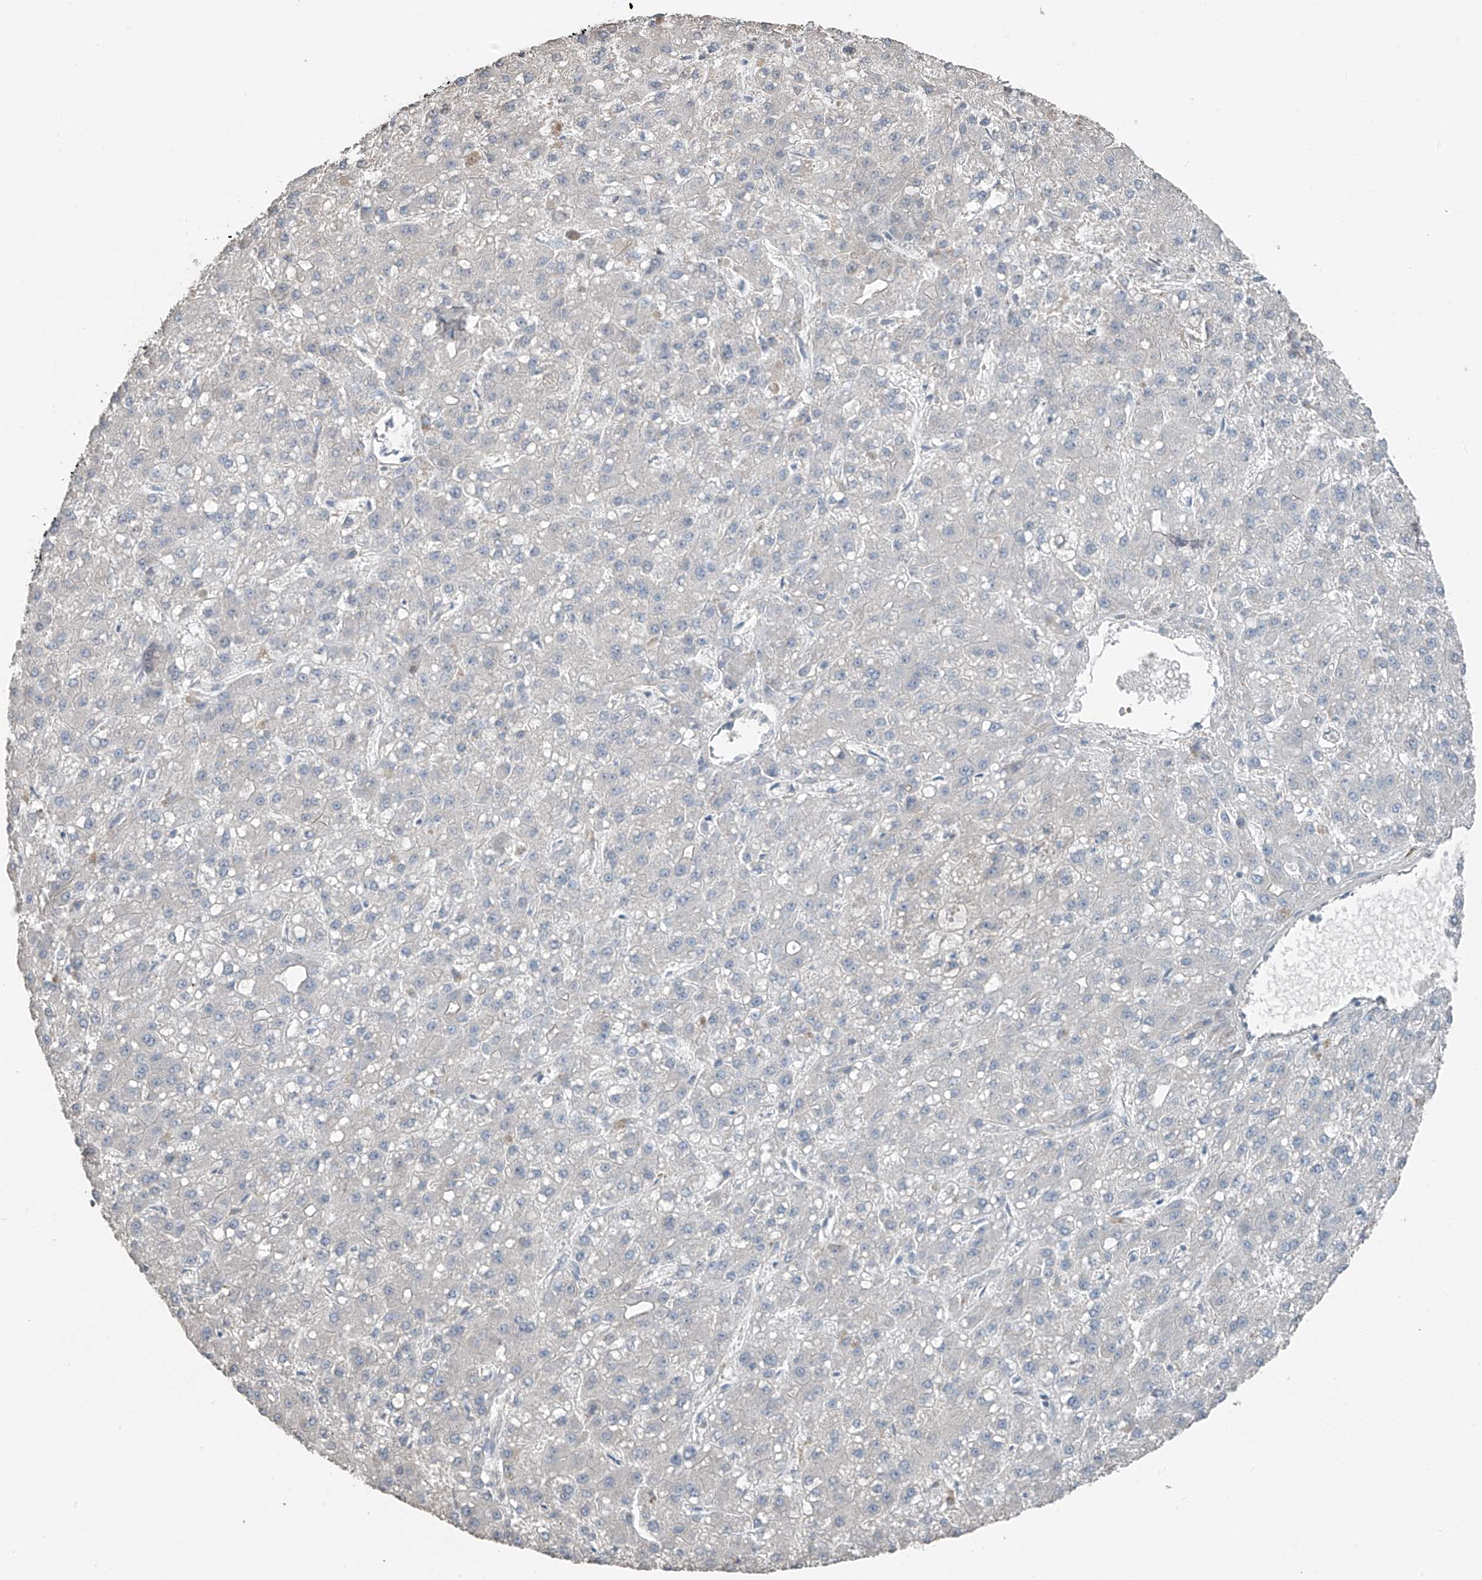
{"staining": {"intensity": "negative", "quantity": "none", "location": "none"}, "tissue": "liver cancer", "cell_type": "Tumor cells", "image_type": "cancer", "snomed": [{"axis": "morphology", "description": "Carcinoma, Hepatocellular, NOS"}, {"axis": "topography", "description": "Liver"}], "caption": "Immunohistochemistry image of neoplastic tissue: human hepatocellular carcinoma (liver) stained with DAB reveals no significant protein staining in tumor cells.", "gene": "HOXA11", "patient": {"sex": "male", "age": 67}}